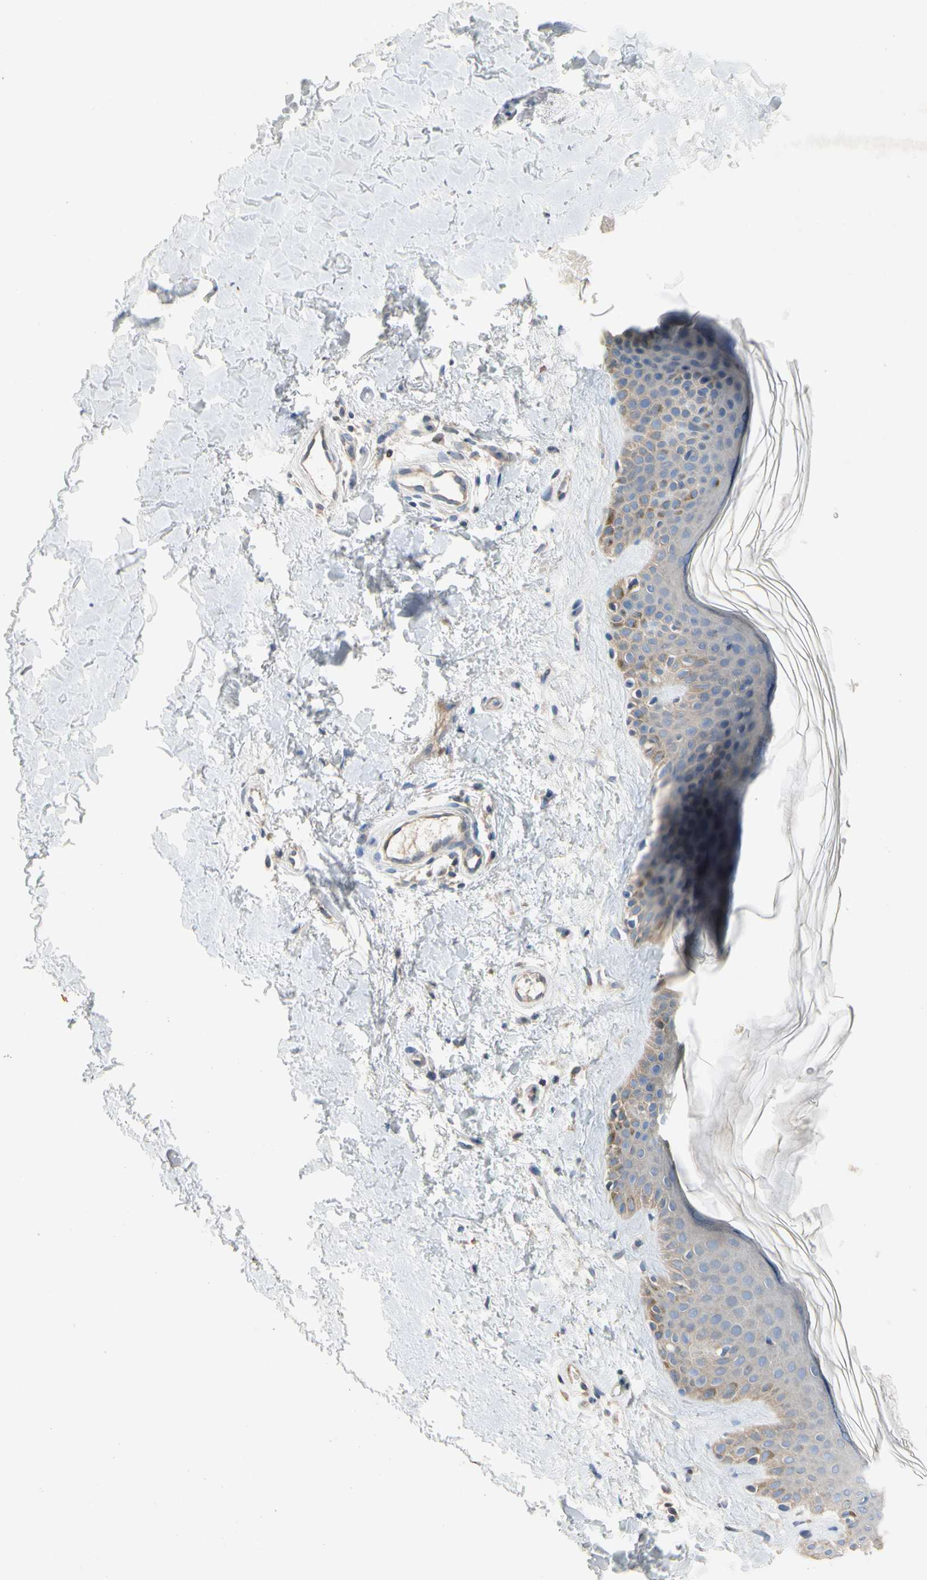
{"staining": {"intensity": "negative", "quantity": "none", "location": "none"}, "tissue": "skin", "cell_type": "Fibroblasts", "image_type": "normal", "snomed": [{"axis": "morphology", "description": "Normal tissue, NOS"}, {"axis": "topography", "description": "Skin"}], "caption": "This is an IHC histopathology image of normal skin. There is no staining in fibroblasts.", "gene": "KLHDC8B", "patient": {"sex": "male", "age": 67}}